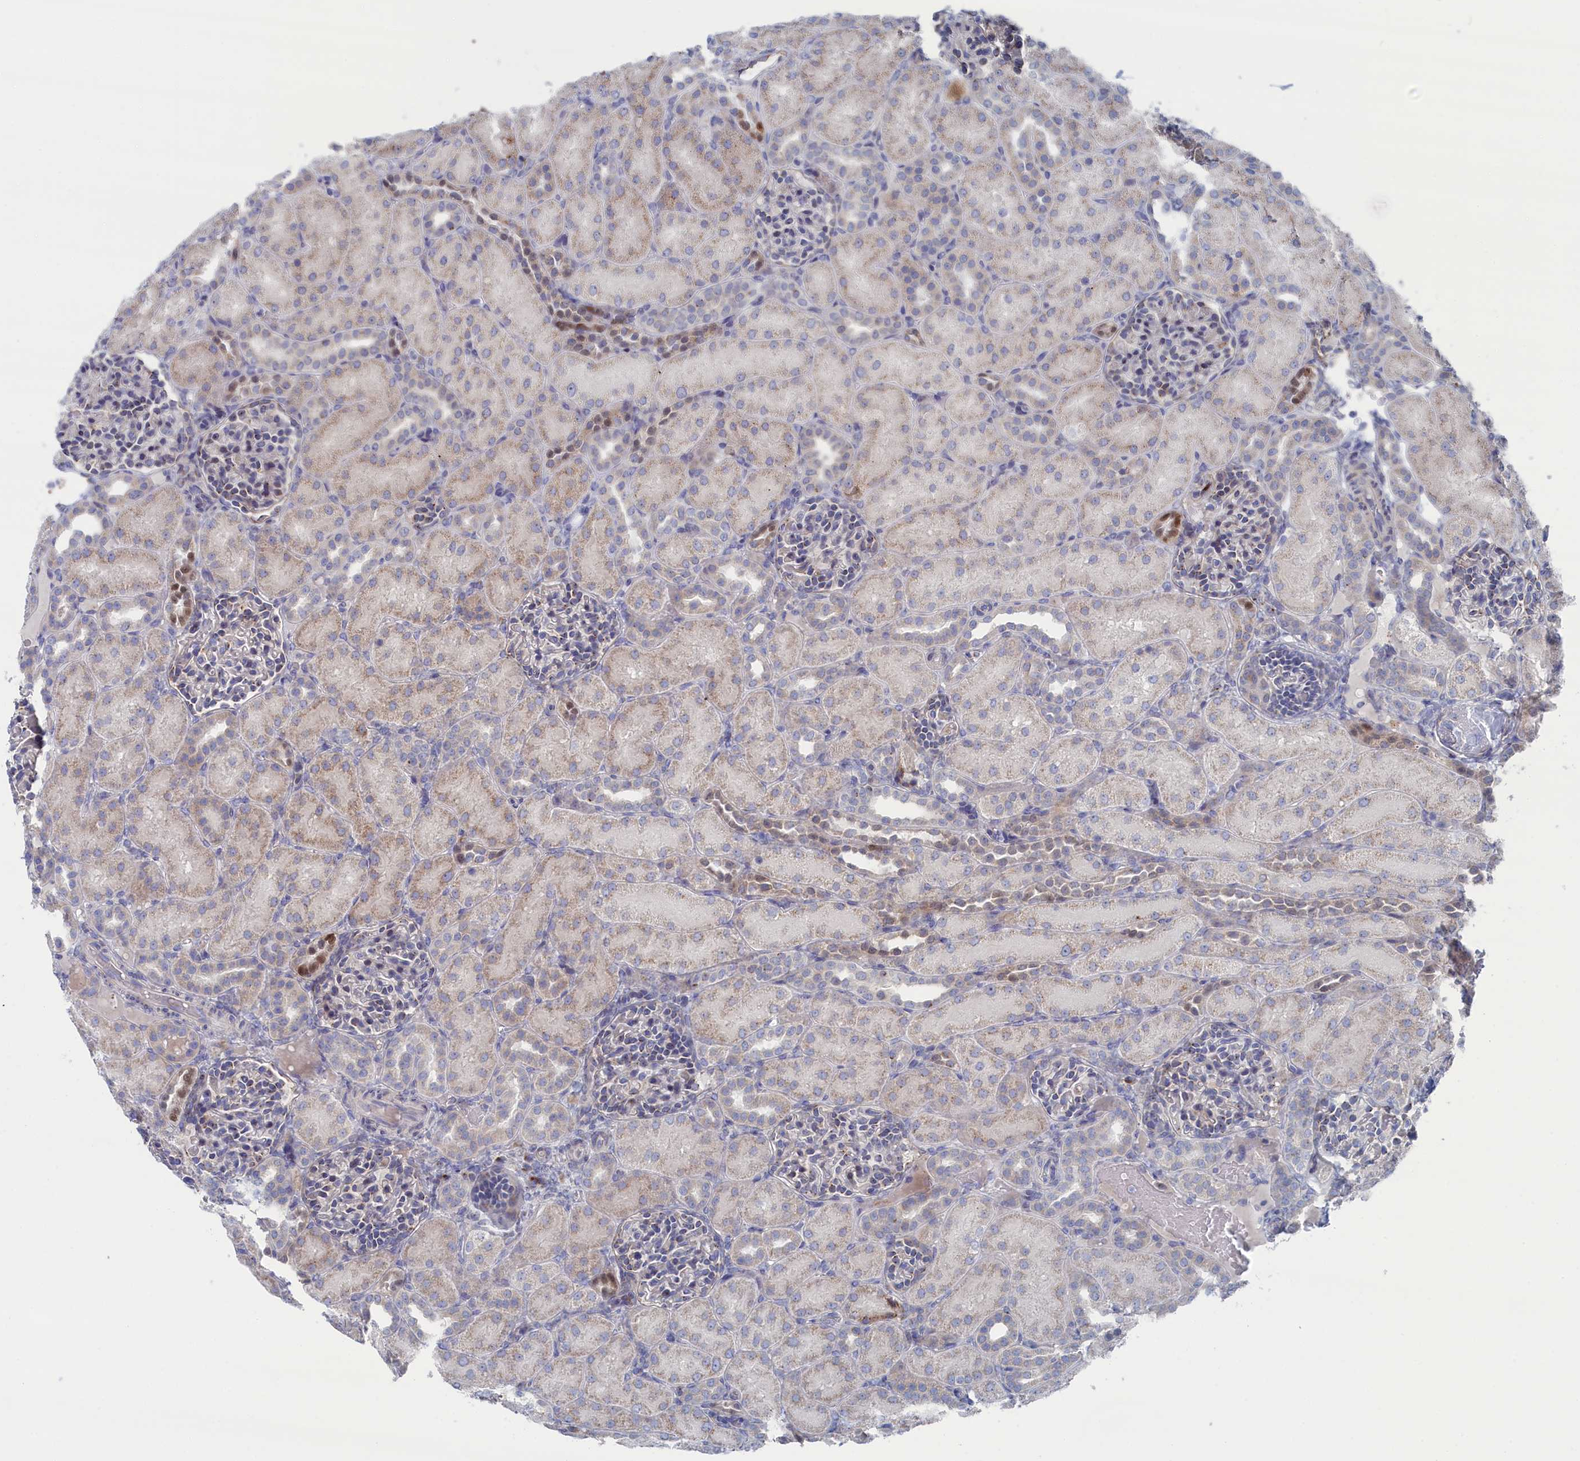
{"staining": {"intensity": "moderate", "quantity": "<25%", "location": "cytoplasmic/membranous"}, "tissue": "kidney", "cell_type": "Cells in glomeruli", "image_type": "normal", "snomed": [{"axis": "morphology", "description": "Normal tissue, NOS"}, {"axis": "topography", "description": "Kidney"}], "caption": "This histopathology image demonstrates normal kidney stained with immunohistochemistry to label a protein in brown. The cytoplasmic/membranous of cells in glomeruli show moderate positivity for the protein. Nuclei are counter-stained blue.", "gene": "IRX1", "patient": {"sex": "male", "age": 1}}